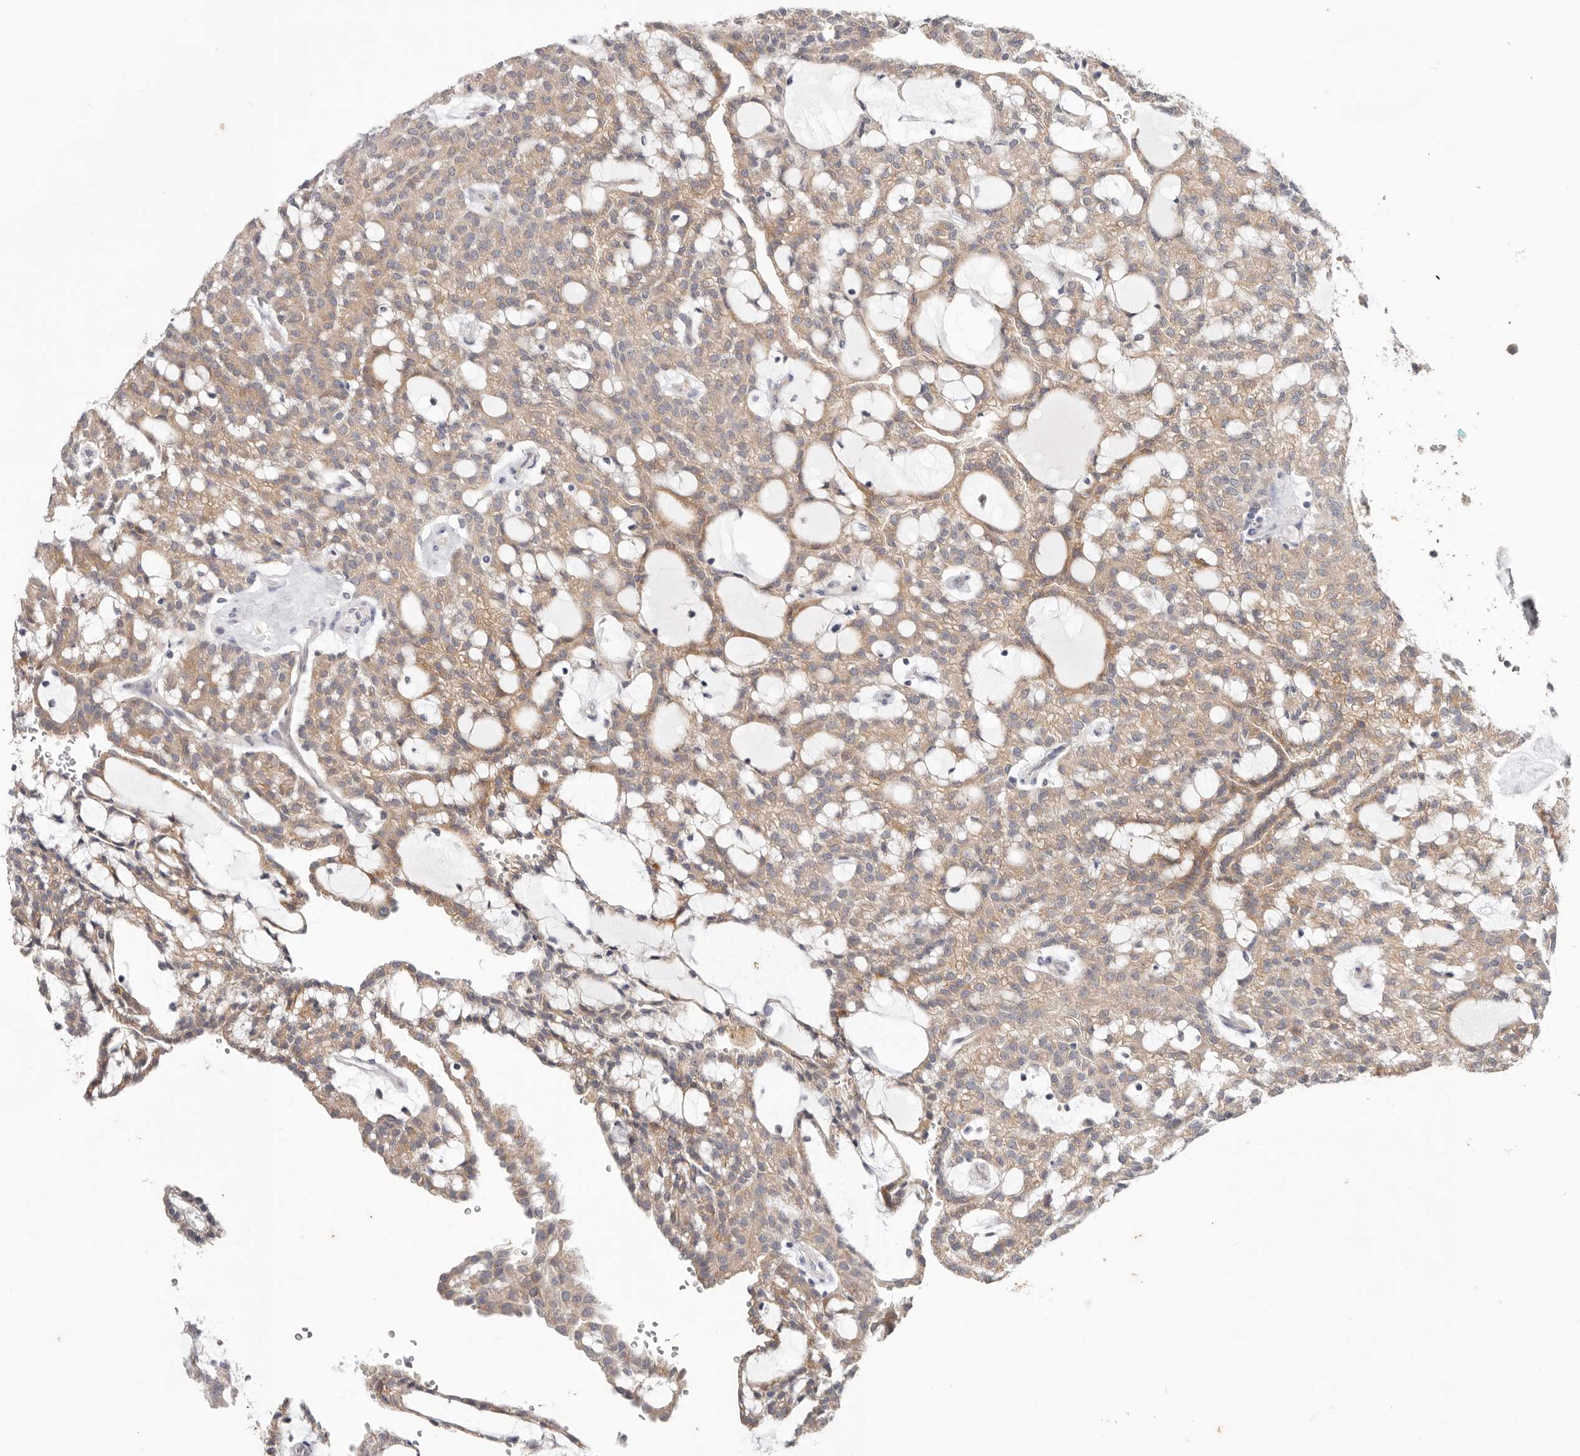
{"staining": {"intensity": "moderate", "quantity": ">75%", "location": "cytoplasmic/membranous"}, "tissue": "renal cancer", "cell_type": "Tumor cells", "image_type": "cancer", "snomed": [{"axis": "morphology", "description": "Adenocarcinoma, NOS"}, {"axis": "topography", "description": "Kidney"}], "caption": "DAB (3,3'-diaminobenzidine) immunohistochemical staining of renal cancer reveals moderate cytoplasmic/membranous protein positivity in approximately >75% of tumor cells.", "gene": "WDR77", "patient": {"sex": "male", "age": 63}}